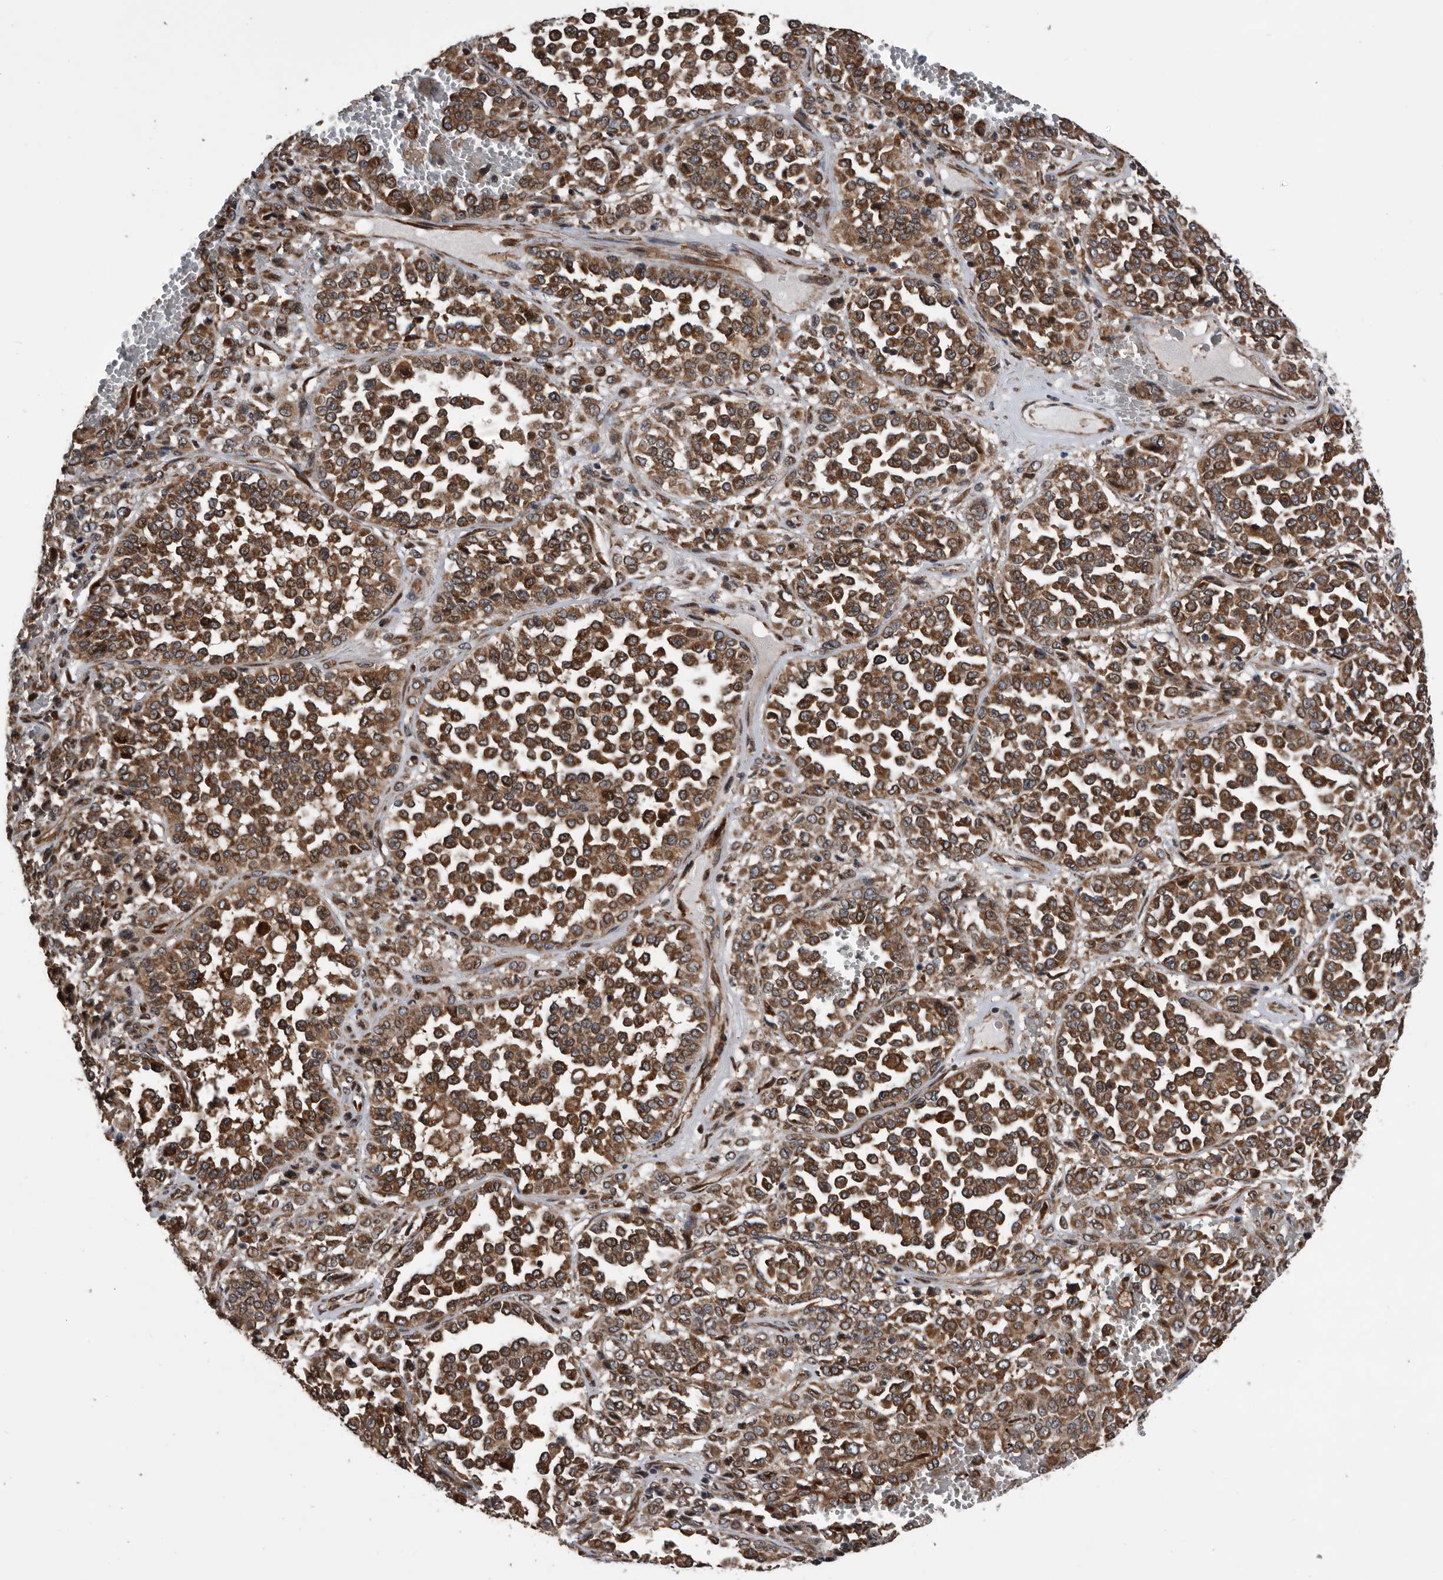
{"staining": {"intensity": "moderate", "quantity": ">75%", "location": "cytoplasmic/membranous"}, "tissue": "melanoma", "cell_type": "Tumor cells", "image_type": "cancer", "snomed": [{"axis": "morphology", "description": "Malignant melanoma, Metastatic site"}, {"axis": "topography", "description": "Pancreas"}], "caption": "A brown stain labels moderate cytoplasmic/membranous positivity of a protein in human malignant melanoma (metastatic site) tumor cells.", "gene": "SERINC2", "patient": {"sex": "female", "age": 30}}